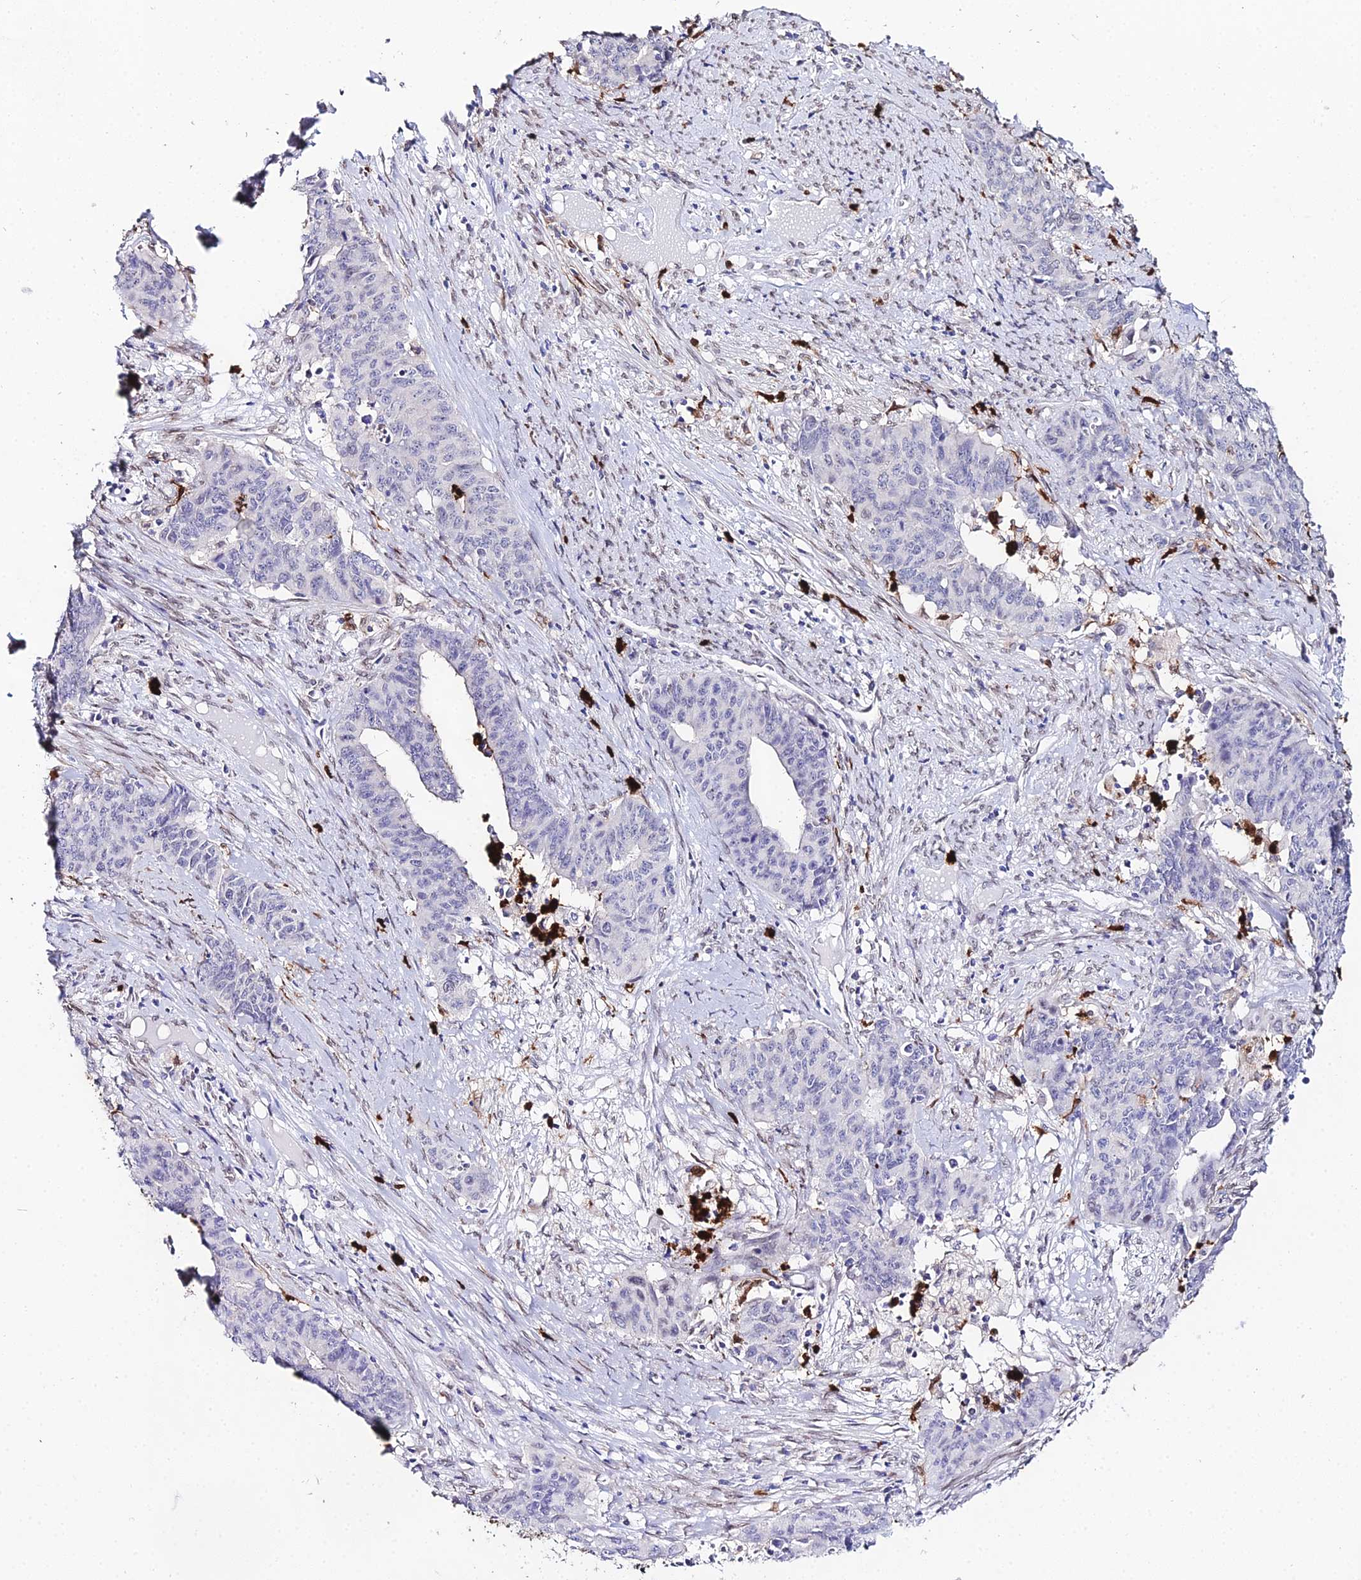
{"staining": {"intensity": "negative", "quantity": "none", "location": "none"}, "tissue": "endometrial cancer", "cell_type": "Tumor cells", "image_type": "cancer", "snomed": [{"axis": "morphology", "description": "Adenocarcinoma, NOS"}, {"axis": "topography", "description": "Endometrium"}], "caption": "A high-resolution micrograph shows immunohistochemistry (IHC) staining of endometrial cancer, which shows no significant positivity in tumor cells.", "gene": "MCM10", "patient": {"sex": "female", "age": 59}}